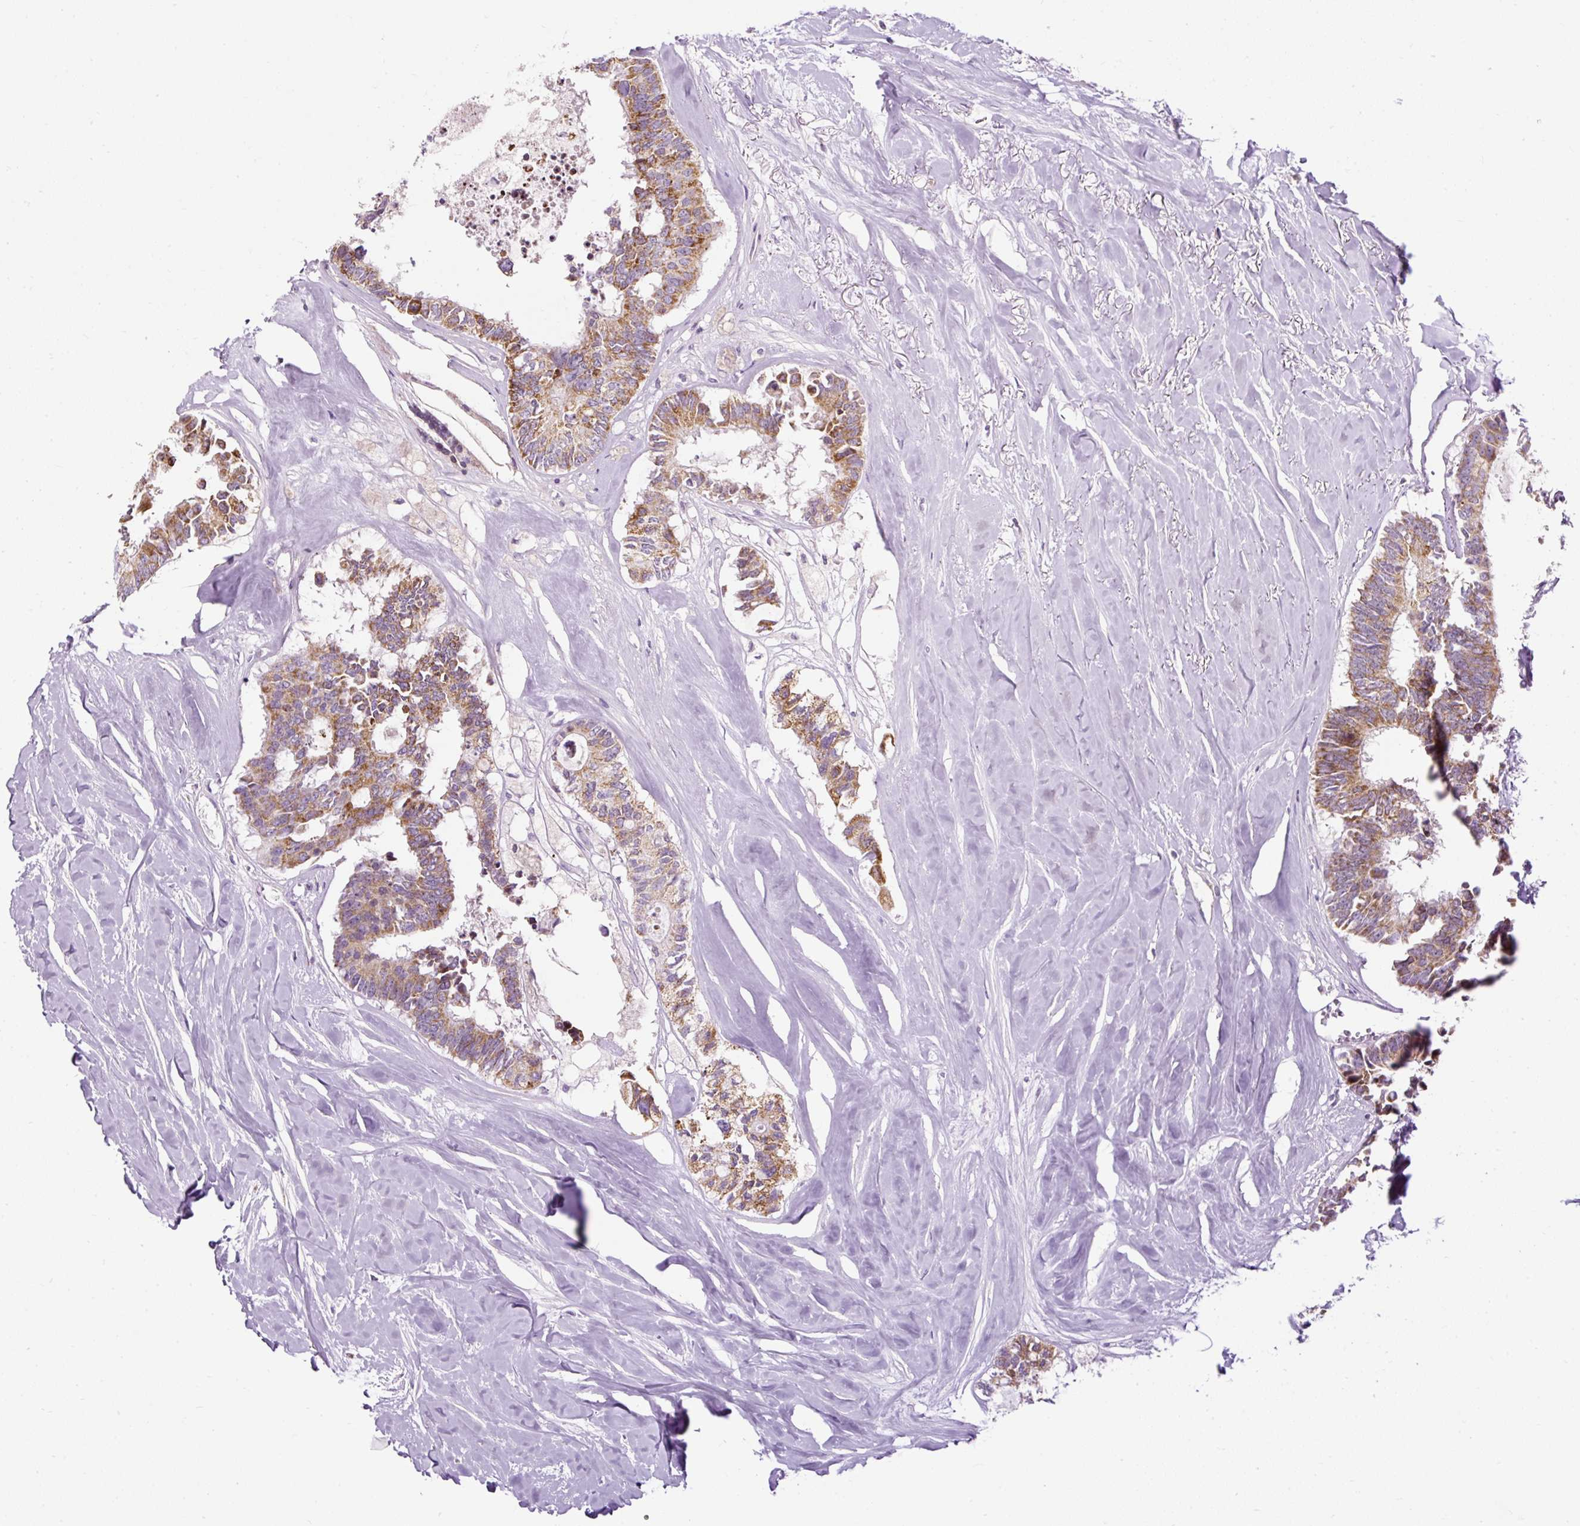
{"staining": {"intensity": "moderate", "quantity": ">75%", "location": "cytoplasmic/membranous"}, "tissue": "colorectal cancer", "cell_type": "Tumor cells", "image_type": "cancer", "snomed": [{"axis": "morphology", "description": "Adenocarcinoma, NOS"}, {"axis": "topography", "description": "Colon"}, {"axis": "topography", "description": "Rectum"}], "caption": "Immunohistochemical staining of human adenocarcinoma (colorectal) shows moderate cytoplasmic/membranous protein positivity in approximately >75% of tumor cells.", "gene": "FMC1", "patient": {"sex": "male", "age": 57}}